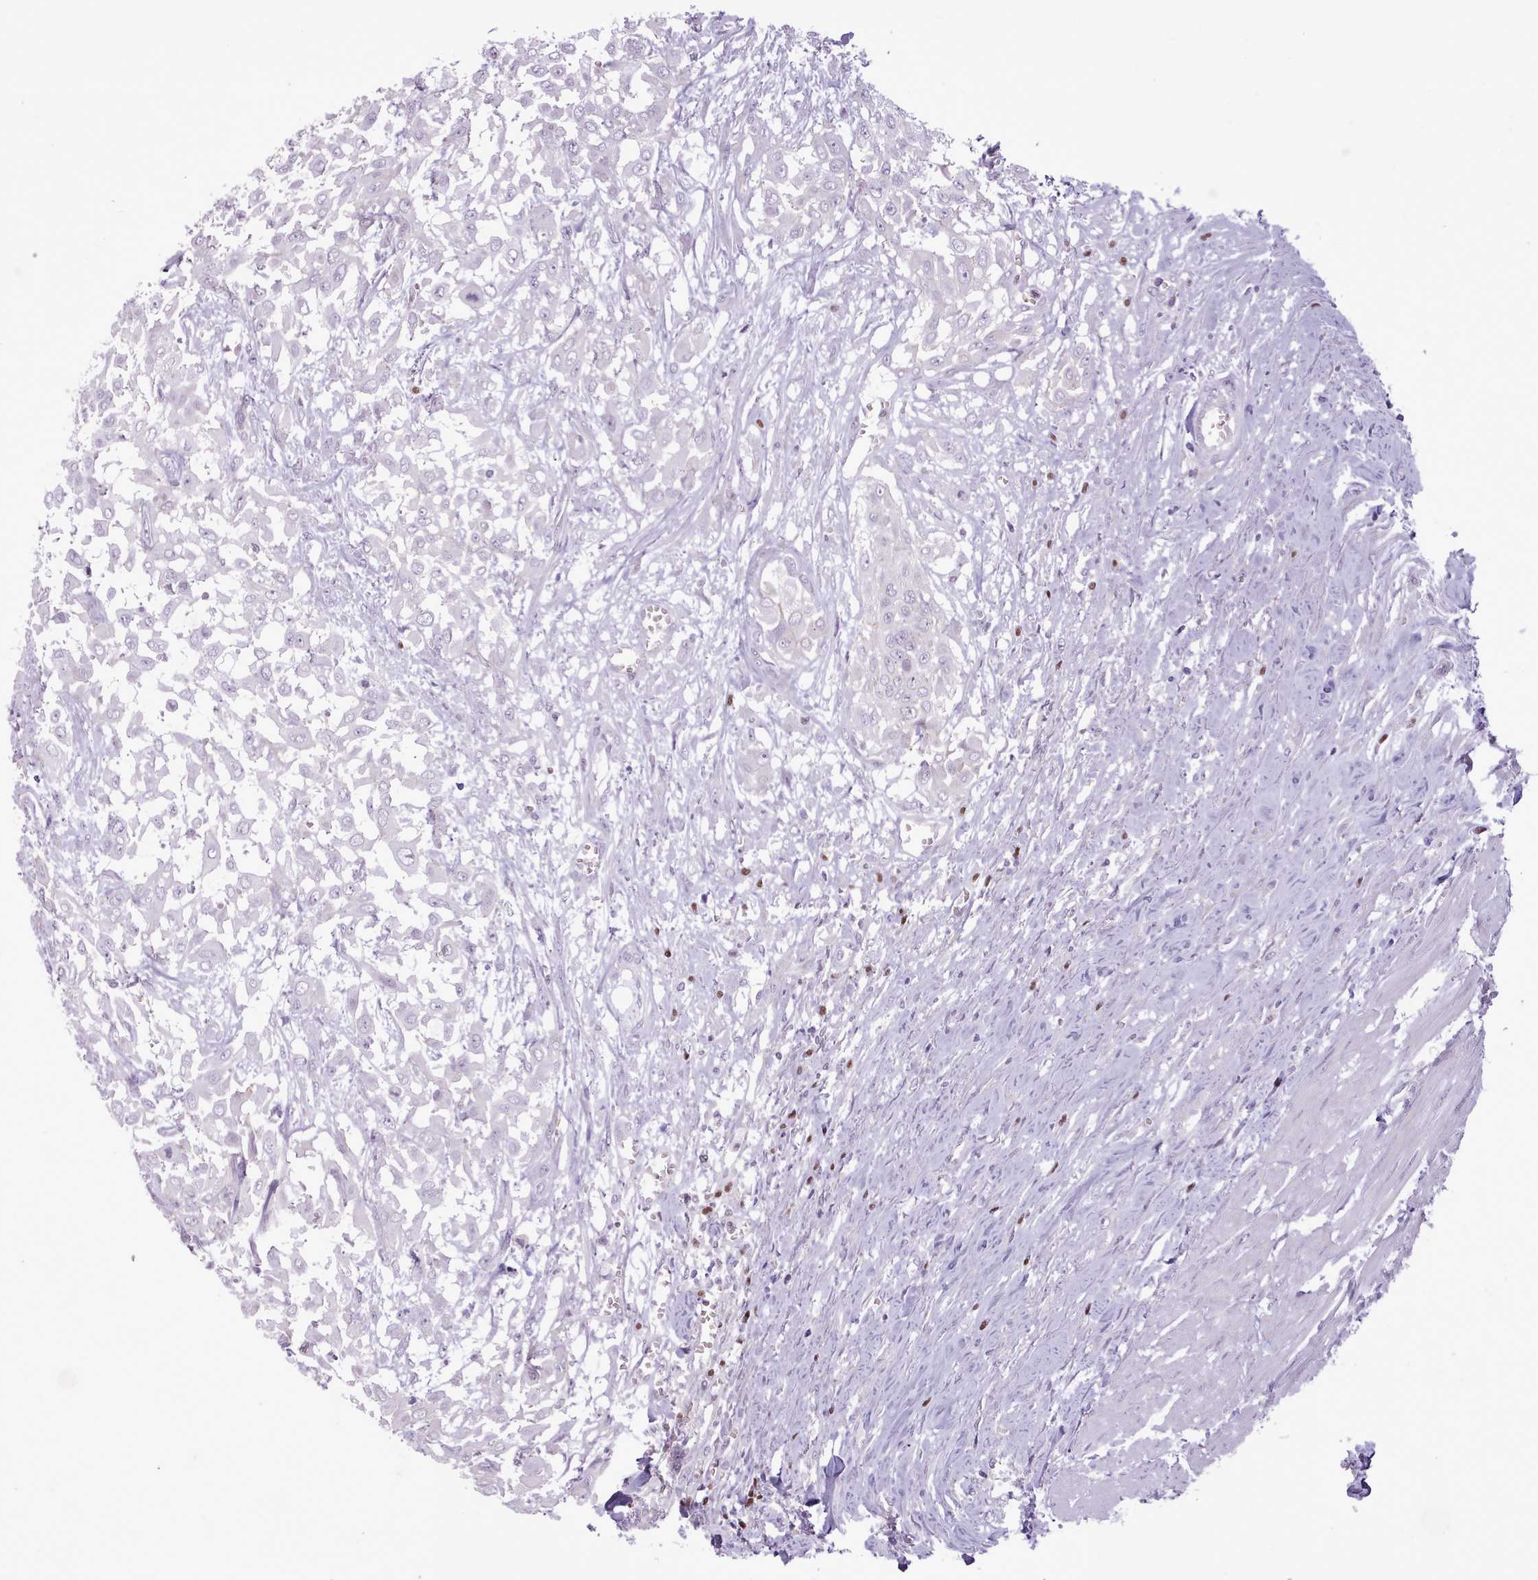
{"staining": {"intensity": "negative", "quantity": "none", "location": "none"}, "tissue": "urothelial cancer", "cell_type": "Tumor cells", "image_type": "cancer", "snomed": [{"axis": "morphology", "description": "Urothelial carcinoma, High grade"}, {"axis": "topography", "description": "Urinary bladder"}], "caption": "Immunohistochemistry histopathology image of neoplastic tissue: human urothelial carcinoma (high-grade) stained with DAB (3,3'-diaminobenzidine) displays no significant protein staining in tumor cells.", "gene": "SLURP1", "patient": {"sex": "male", "age": 57}}